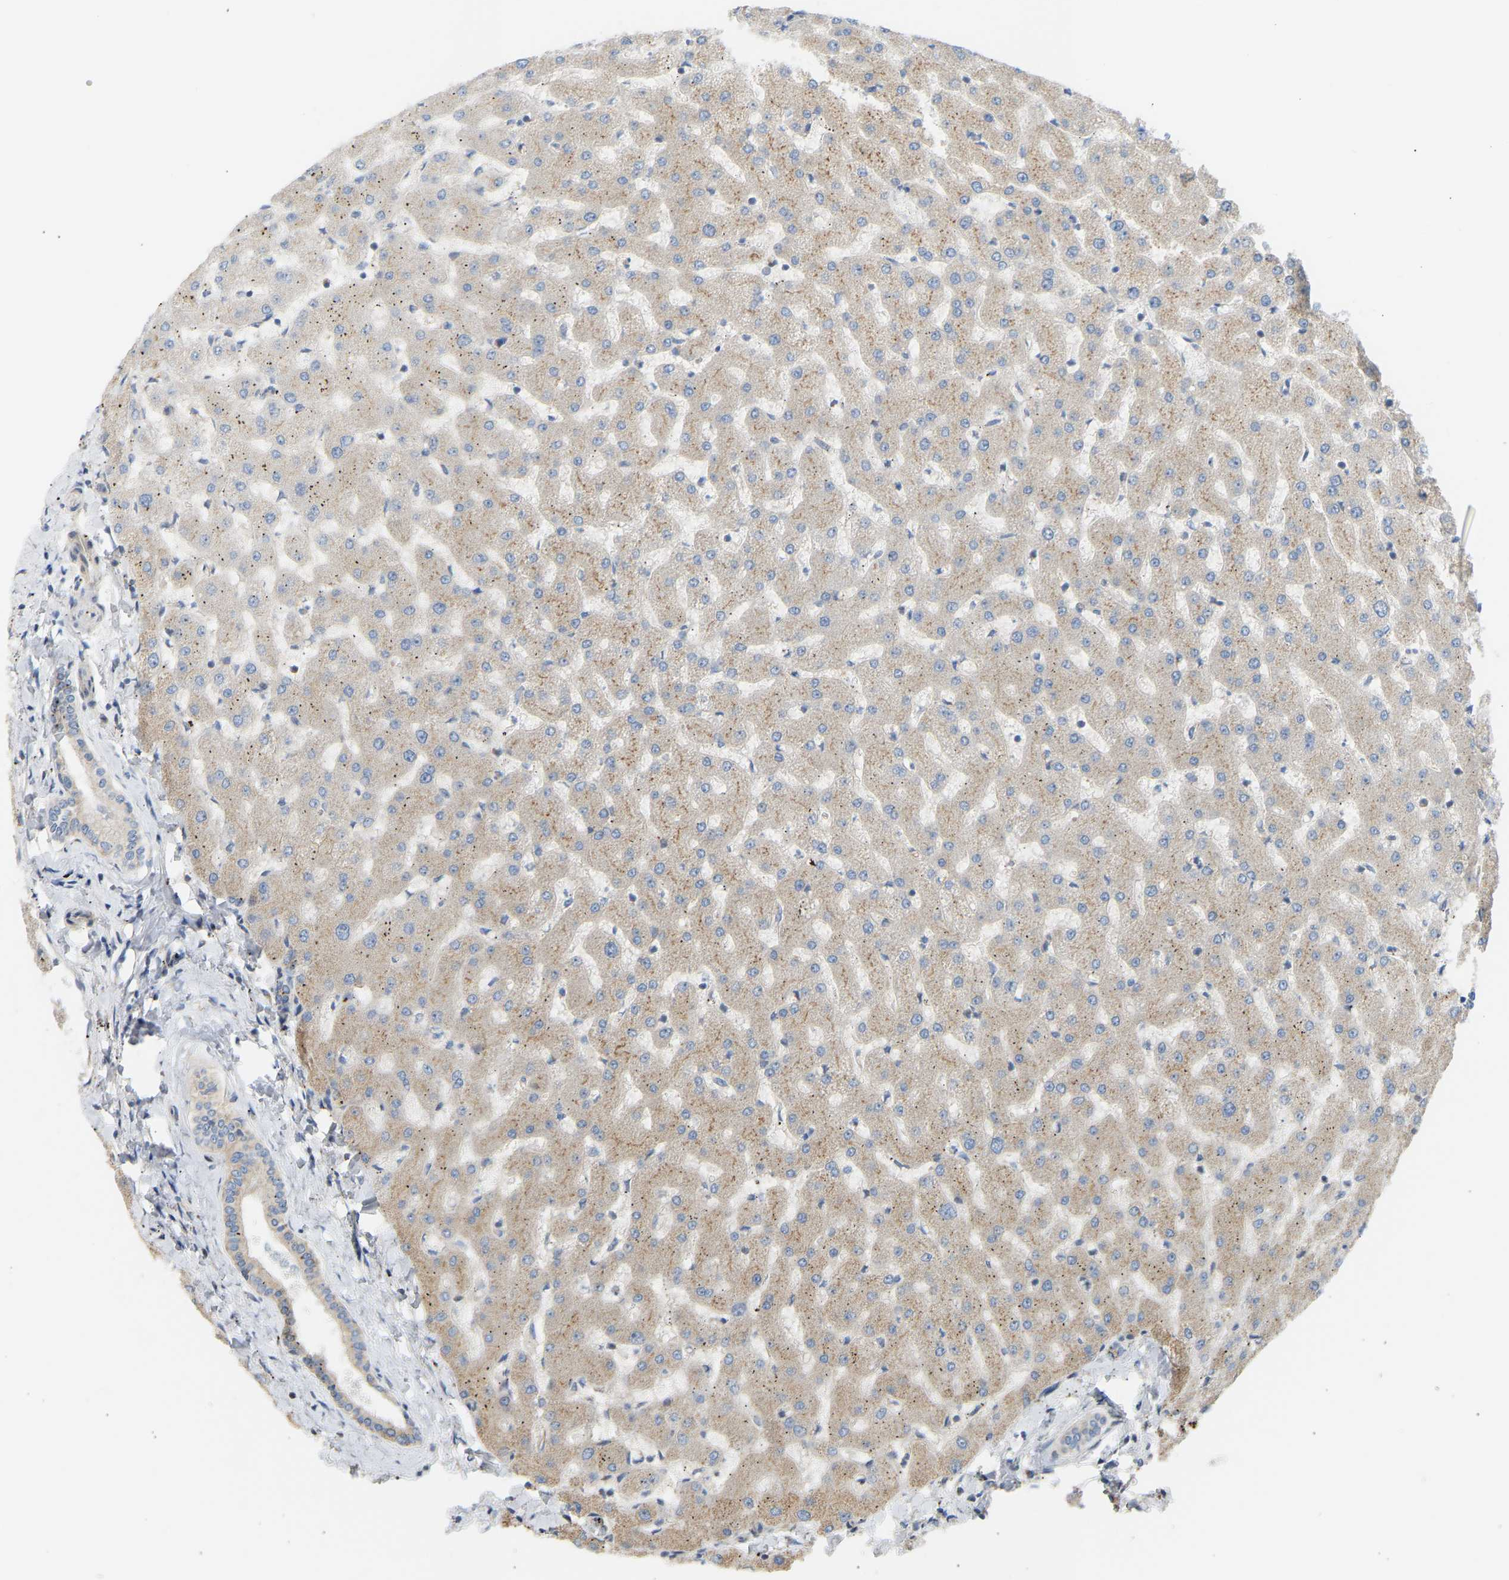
{"staining": {"intensity": "weak", "quantity": ">75%", "location": "cytoplasmic/membranous"}, "tissue": "liver", "cell_type": "Cholangiocytes", "image_type": "normal", "snomed": [{"axis": "morphology", "description": "Normal tissue, NOS"}, {"axis": "topography", "description": "Liver"}], "caption": "Protein expression analysis of unremarkable human liver reveals weak cytoplasmic/membranous positivity in approximately >75% of cholangiocytes.", "gene": "YIPF2", "patient": {"sex": "female", "age": 63}}